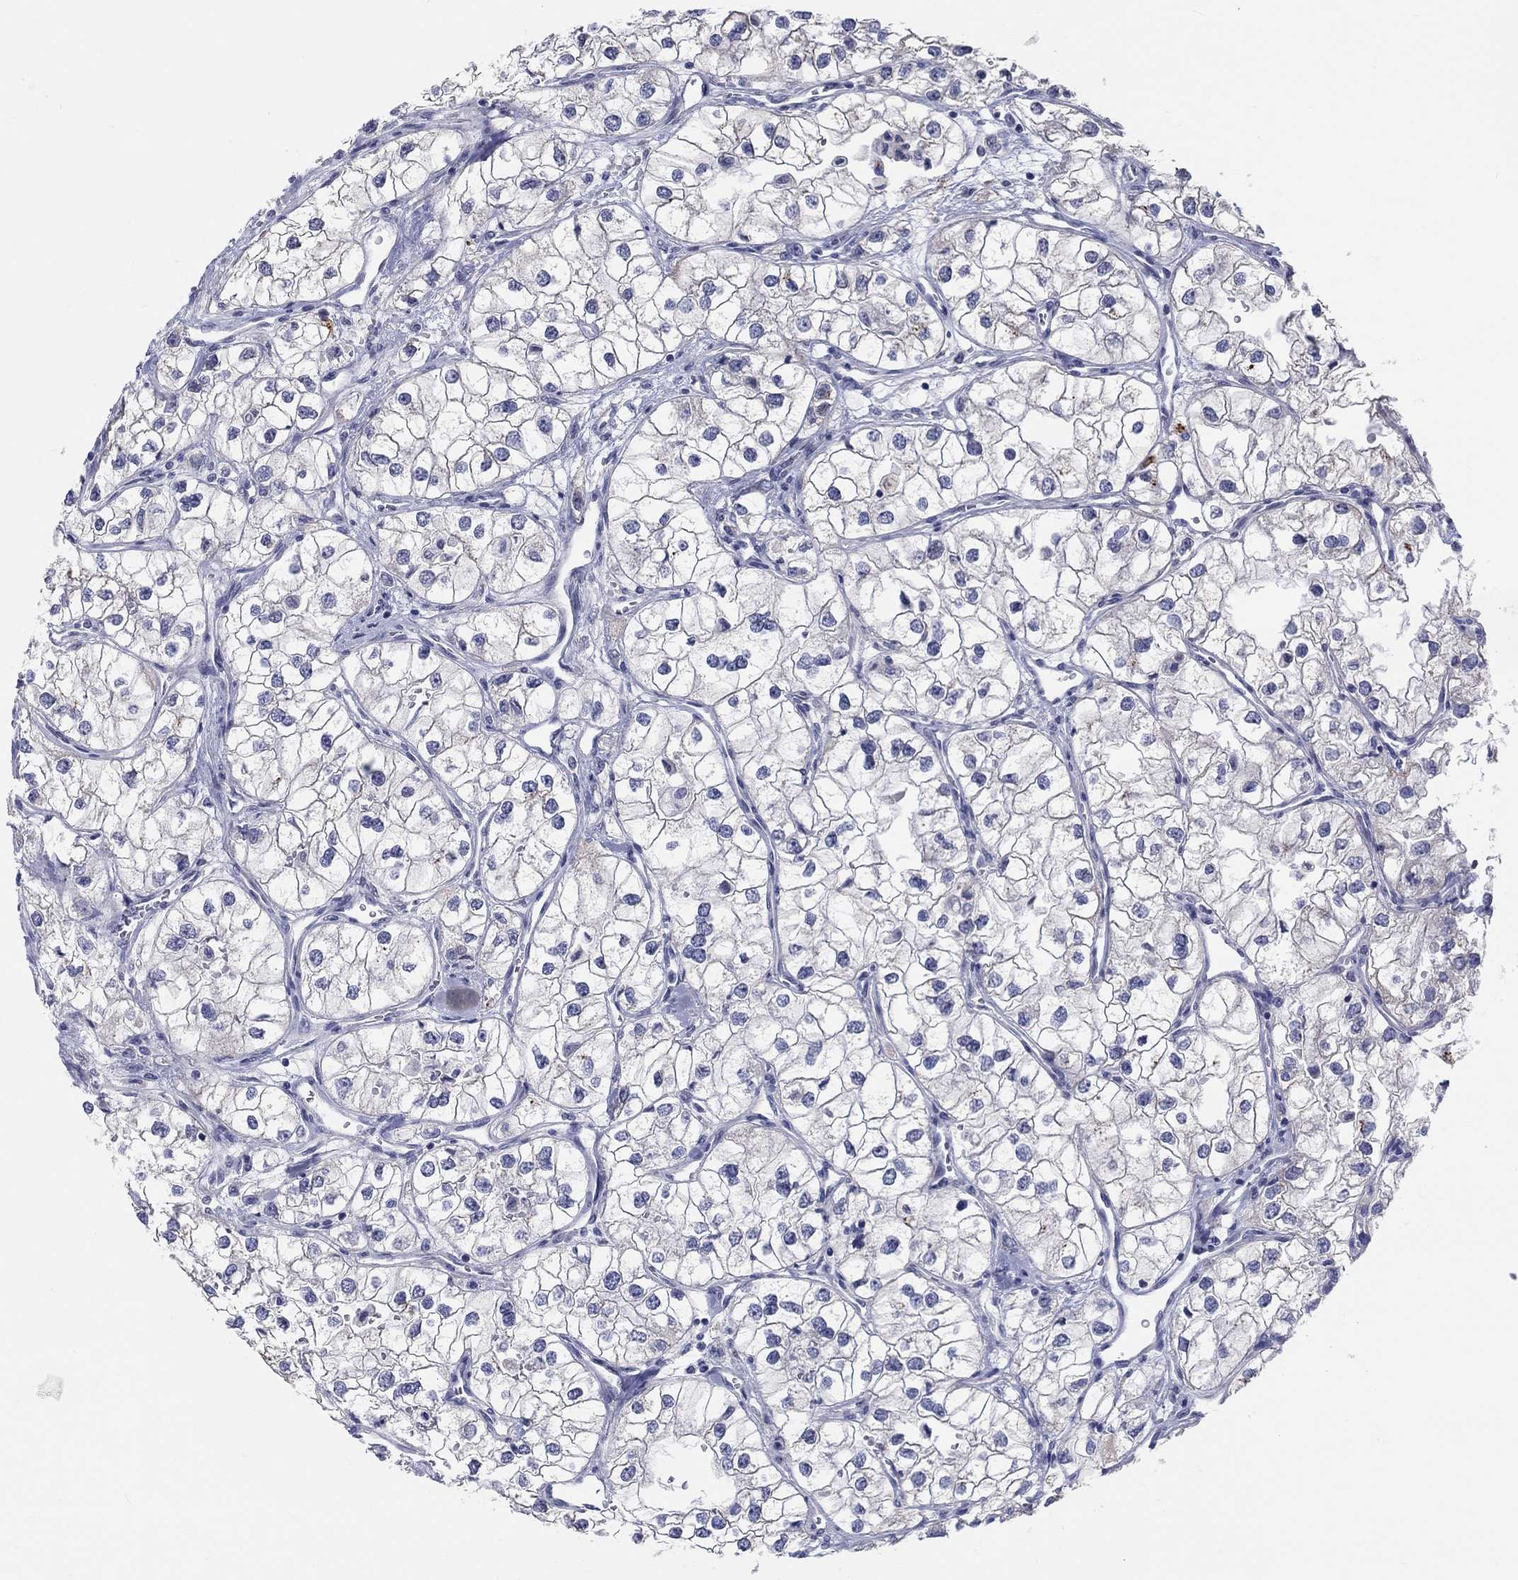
{"staining": {"intensity": "negative", "quantity": "none", "location": "none"}, "tissue": "renal cancer", "cell_type": "Tumor cells", "image_type": "cancer", "snomed": [{"axis": "morphology", "description": "Adenocarcinoma, NOS"}, {"axis": "topography", "description": "Kidney"}], "caption": "Immunohistochemistry (IHC) of renal adenocarcinoma exhibits no staining in tumor cells.", "gene": "LRRC4C", "patient": {"sex": "male", "age": 59}}